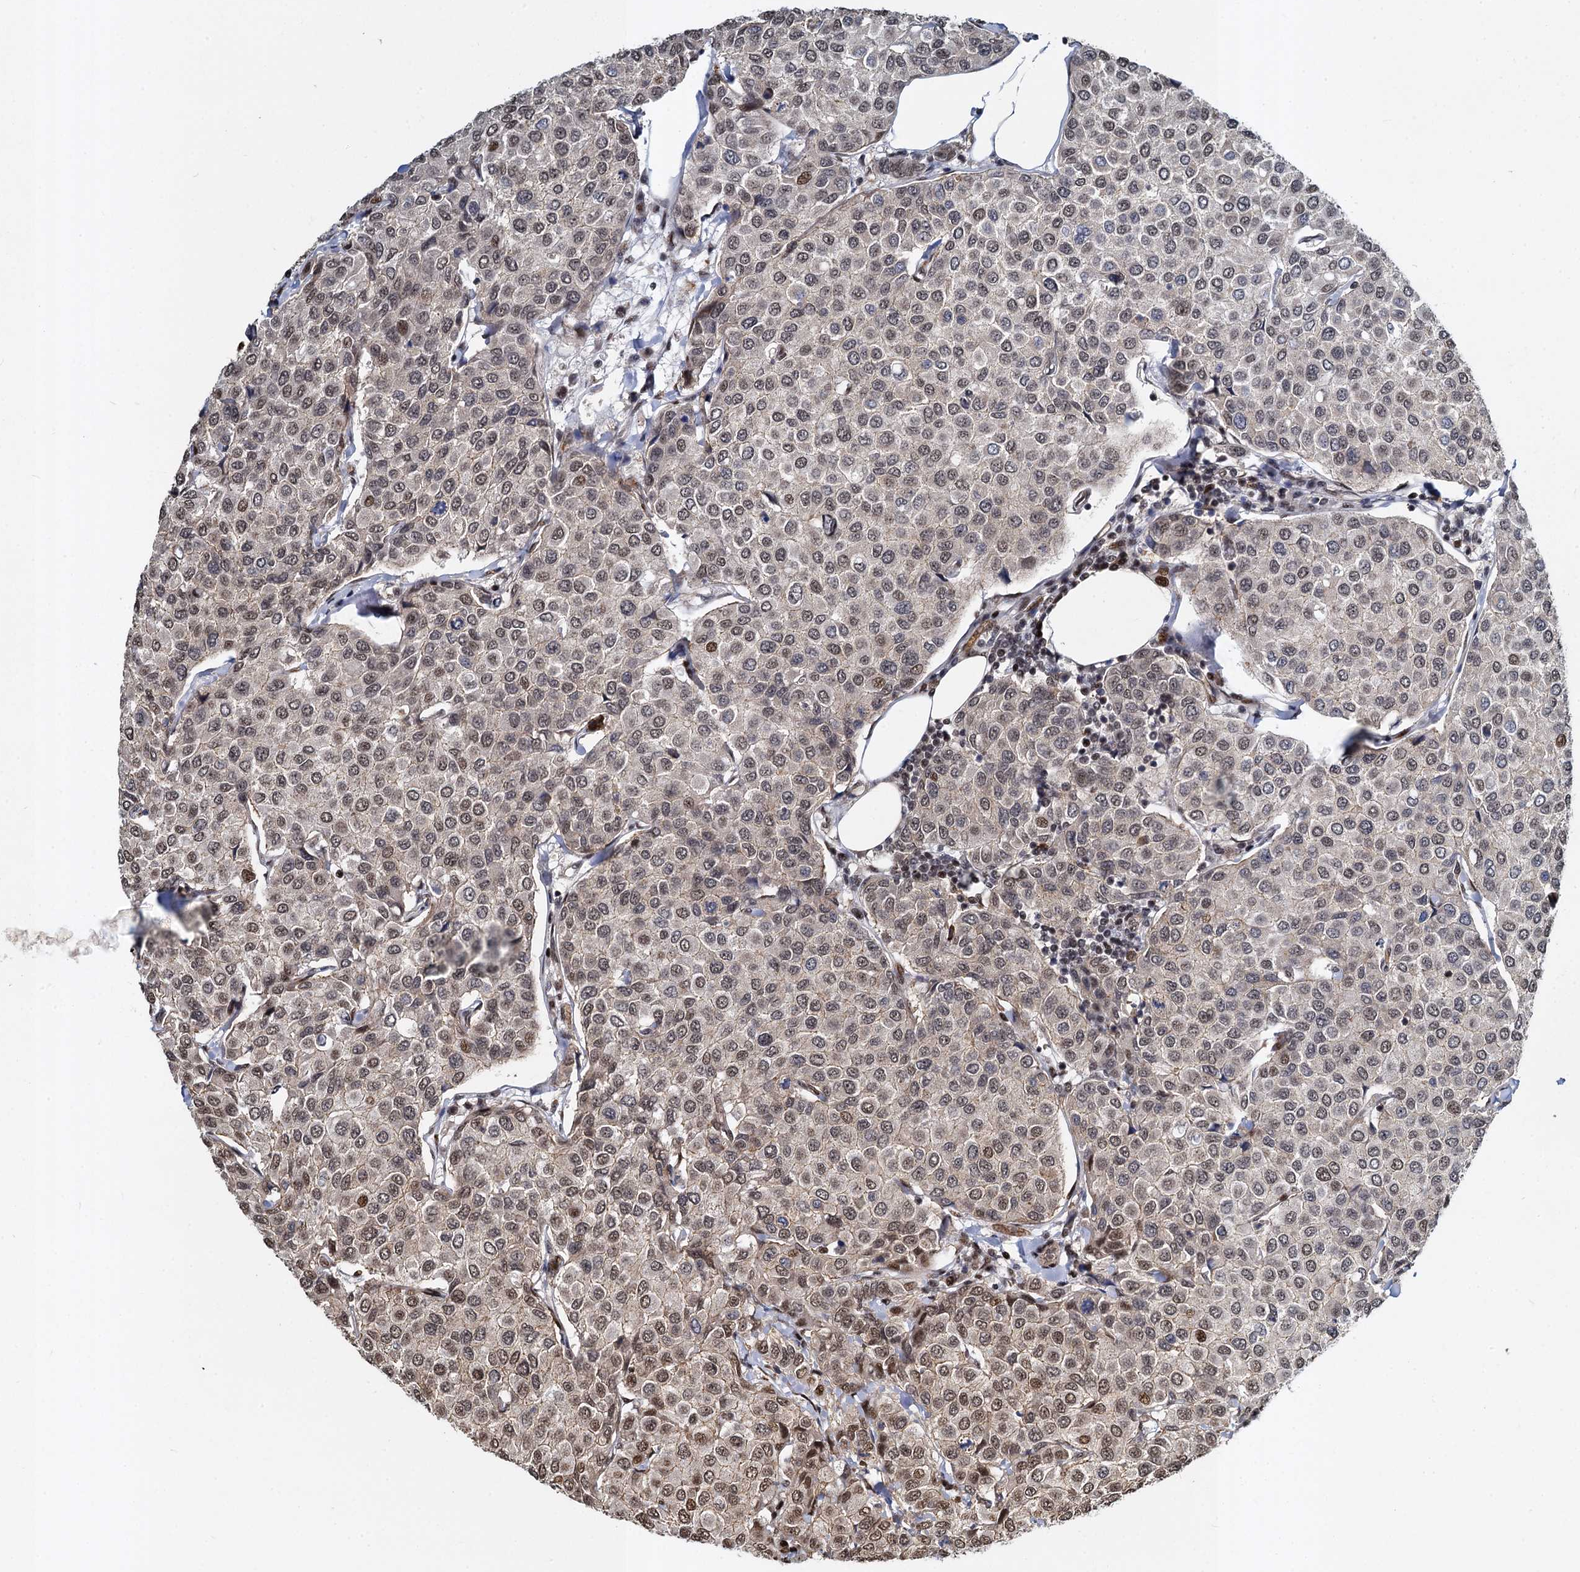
{"staining": {"intensity": "weak", "quantity": "25%-75%", "location": "nuclear"}, "tissue": "breast cancer", "cell_type": "Tumor cells", "image_type": "cancer", "snomed": [{"axis": "morphology", "description": "Duct carcinoma"}, {"axis": "topography", "description": "Breast"}], "caption": "Breast intraductal carcinoma stained with a brown dye reveals weak nuclear positive expression in about 25%-75% of tumor cells.", "gene": "ANKRD49", "patient": {"sex": "female", "age": 55}}